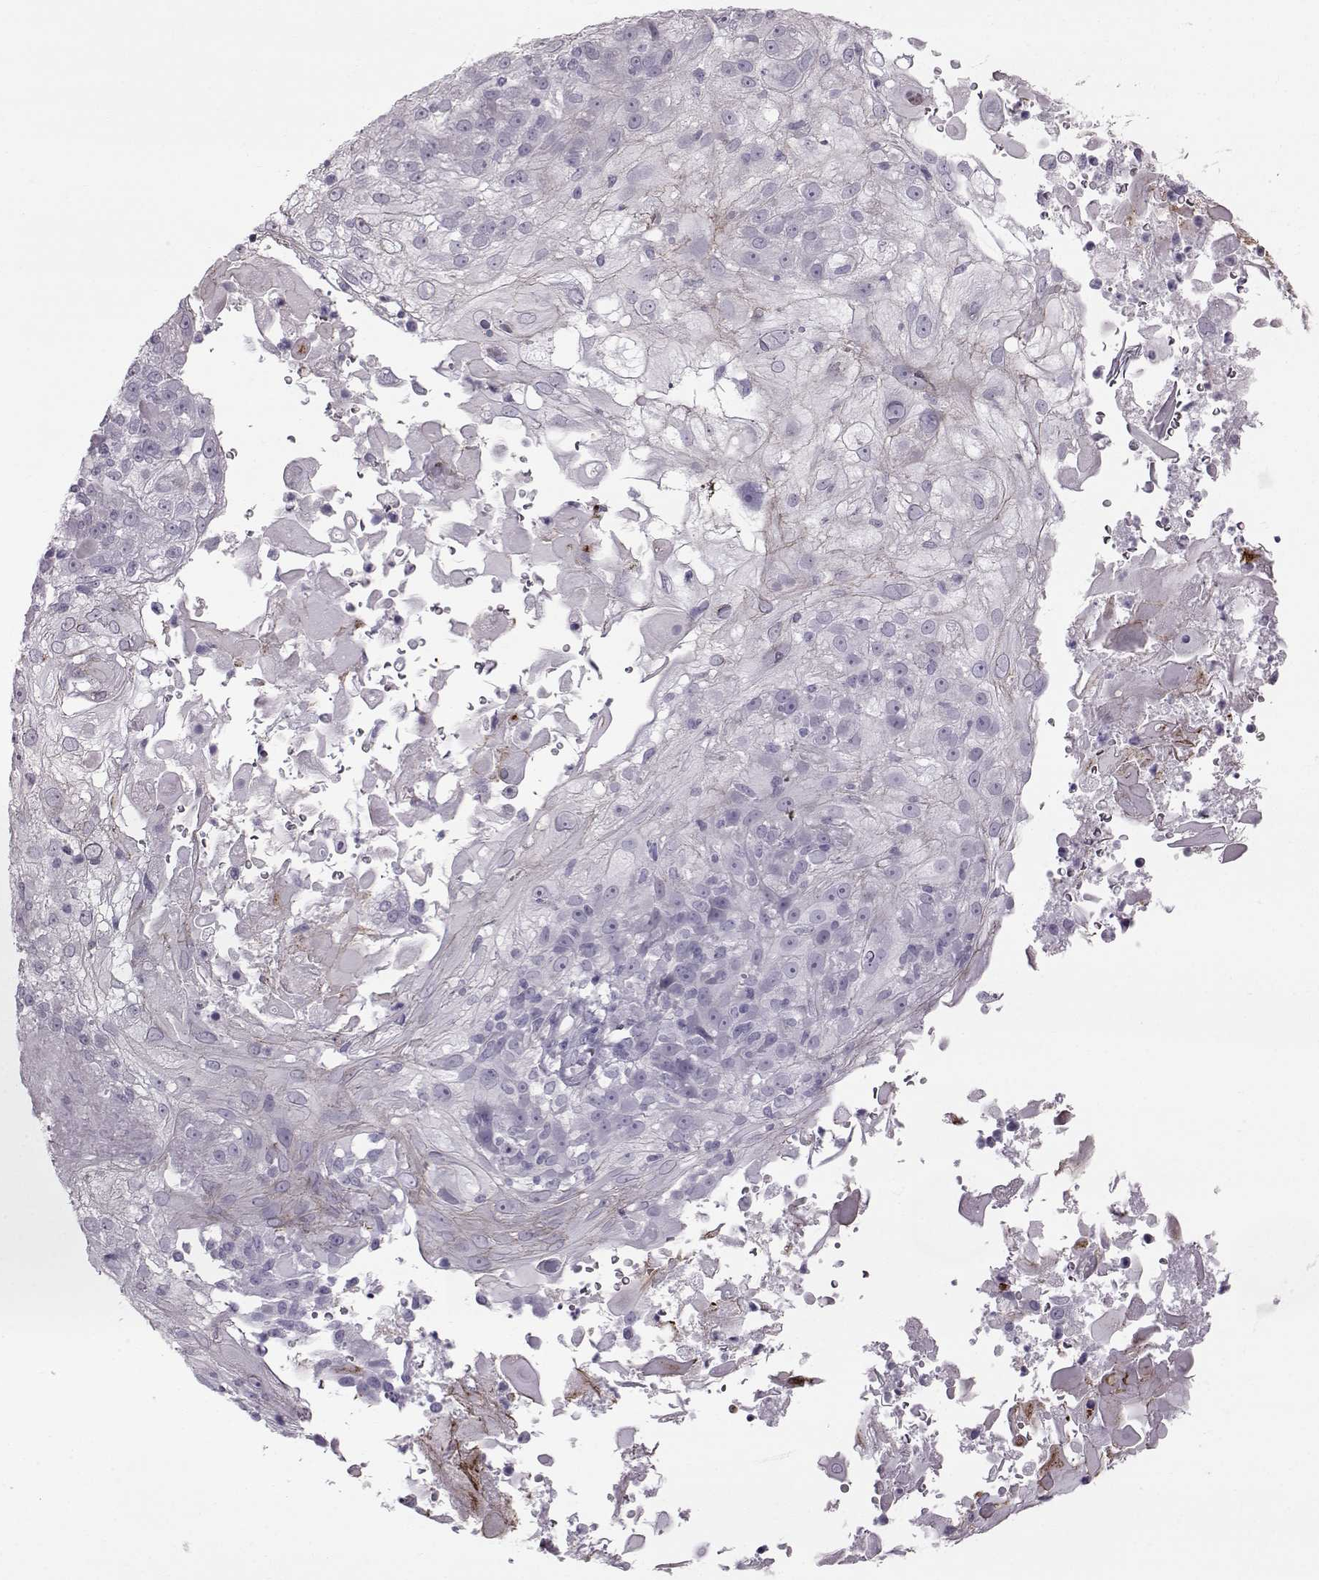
{"staining": {"intensity": "negative", "quantity": "none", "location": "none"}, "tissue": "skin cancer", "cell_type": "Tumor cells", "image_type": "cancer", "snomed": [{"axis": "morphology", "description": "Normal tissue, NOS"}, {"axis": "morphology", "description": "Squamous cell carcinoma, NOS"}, {"axis": "topography", "description": "Skin"}], "caption": "Immunohistochemistry (IHC) histopathology image of neoplastic tissue: skin cancer (squamous cell carcinoma) stained with DAB (3,3'-diaminobenzidine) demonstrates no significant protein staining in tumor cells.", "gene": "SLC28A2", "patient": {"sex": "female", "age": 83}}